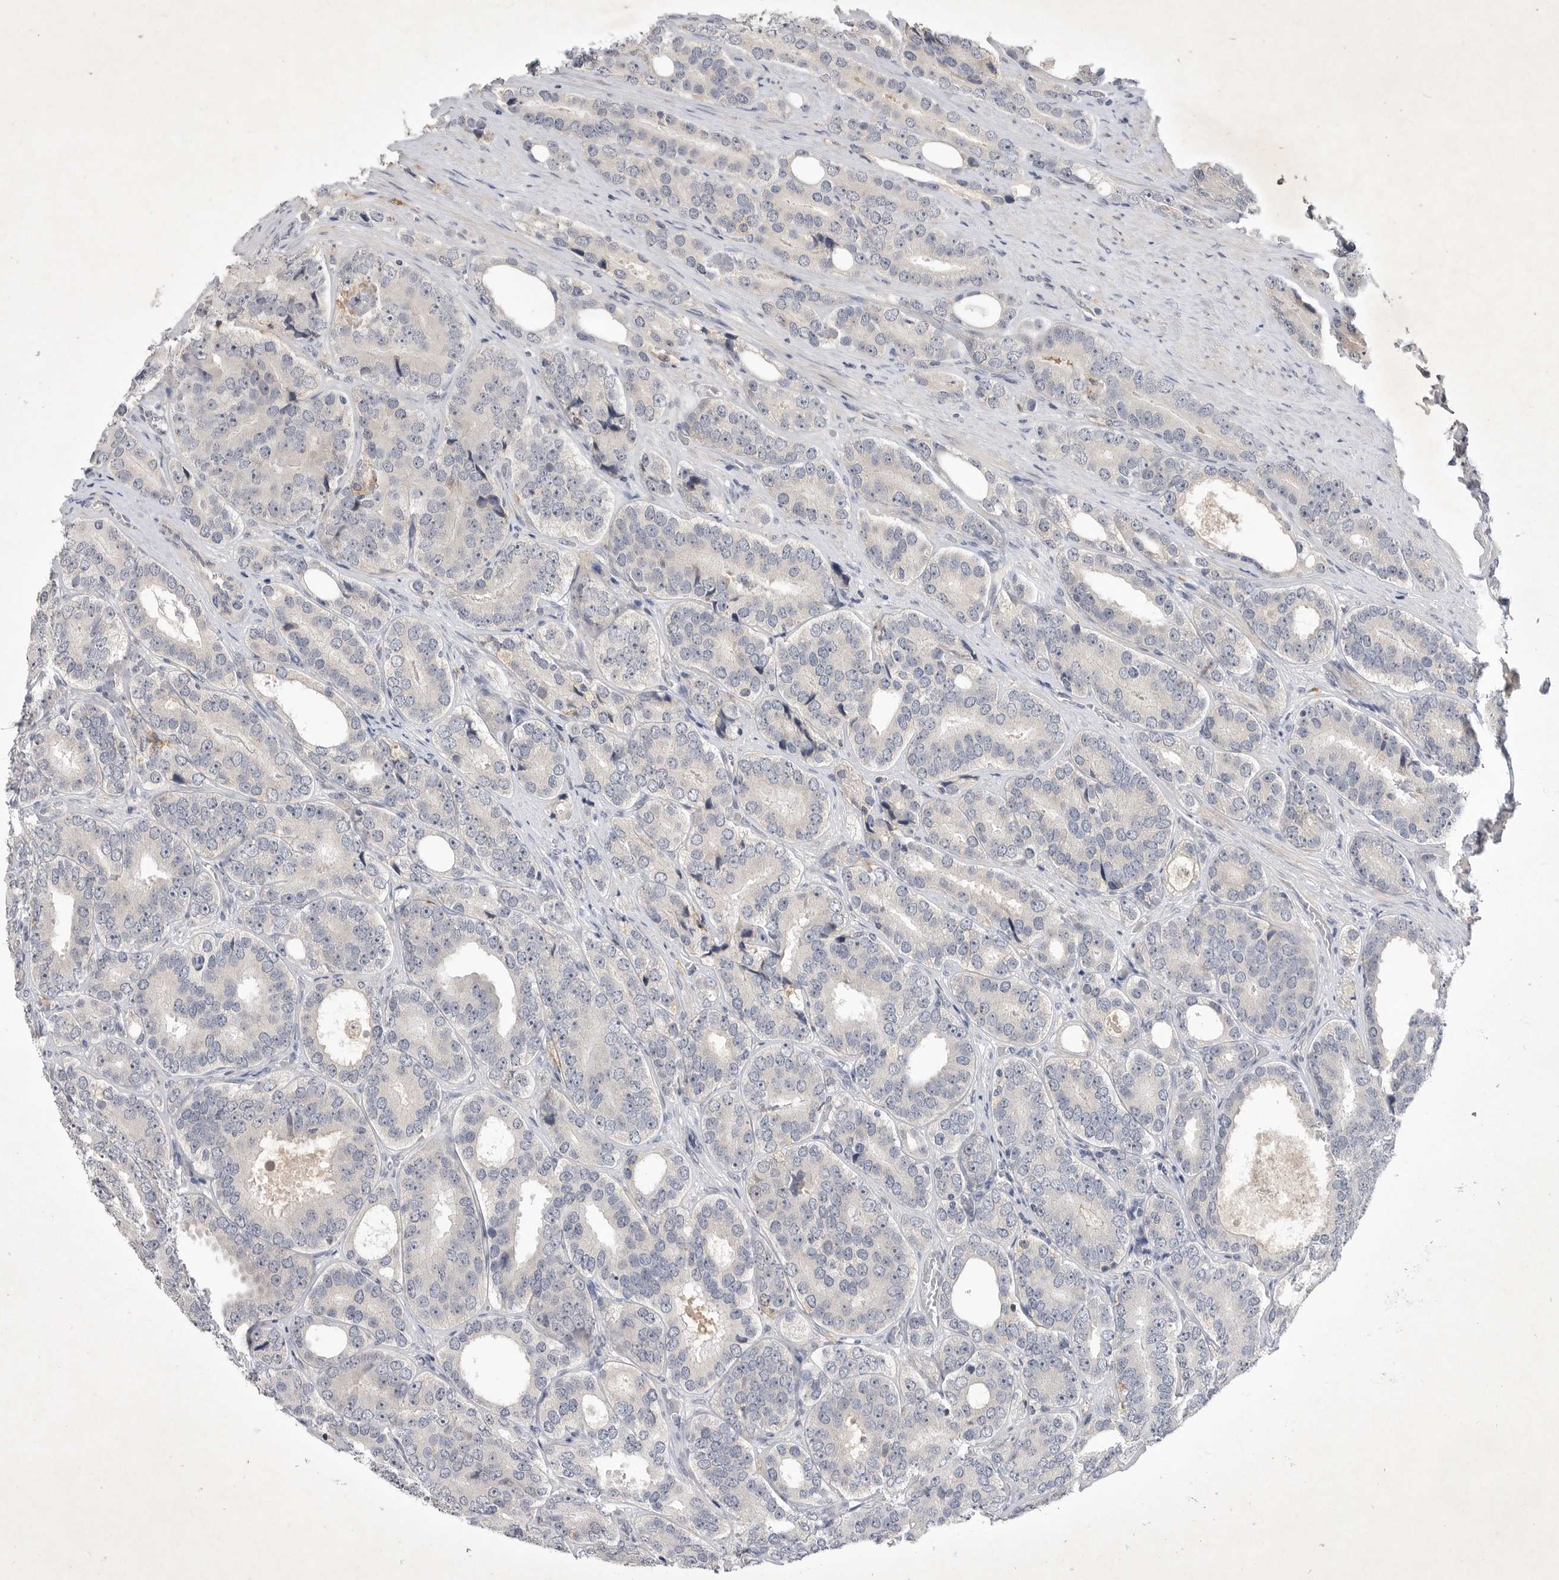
{"staining": {"intensity": "negative", "quantity": "none", "location": "none"}, "tissue": "prostate cancer", "cell_type": "Tumor cells", "image_type": "cancer", "snomed": [{"axis": "morphology", "description": "Adenocarcinoma, High grade"}, {"axis": "topography", "description": "Prostate"}], "caption": "High-grade adenocarcinoma (prostate) was stained to show a protein in brown. There is no significant staining in tumor cells. (DAB (3,3'-diaminobenzidine) immunohistochemistry, high magnification).", "gene": "ITGAD", "patient": {"sex": "male", "age": 56}}